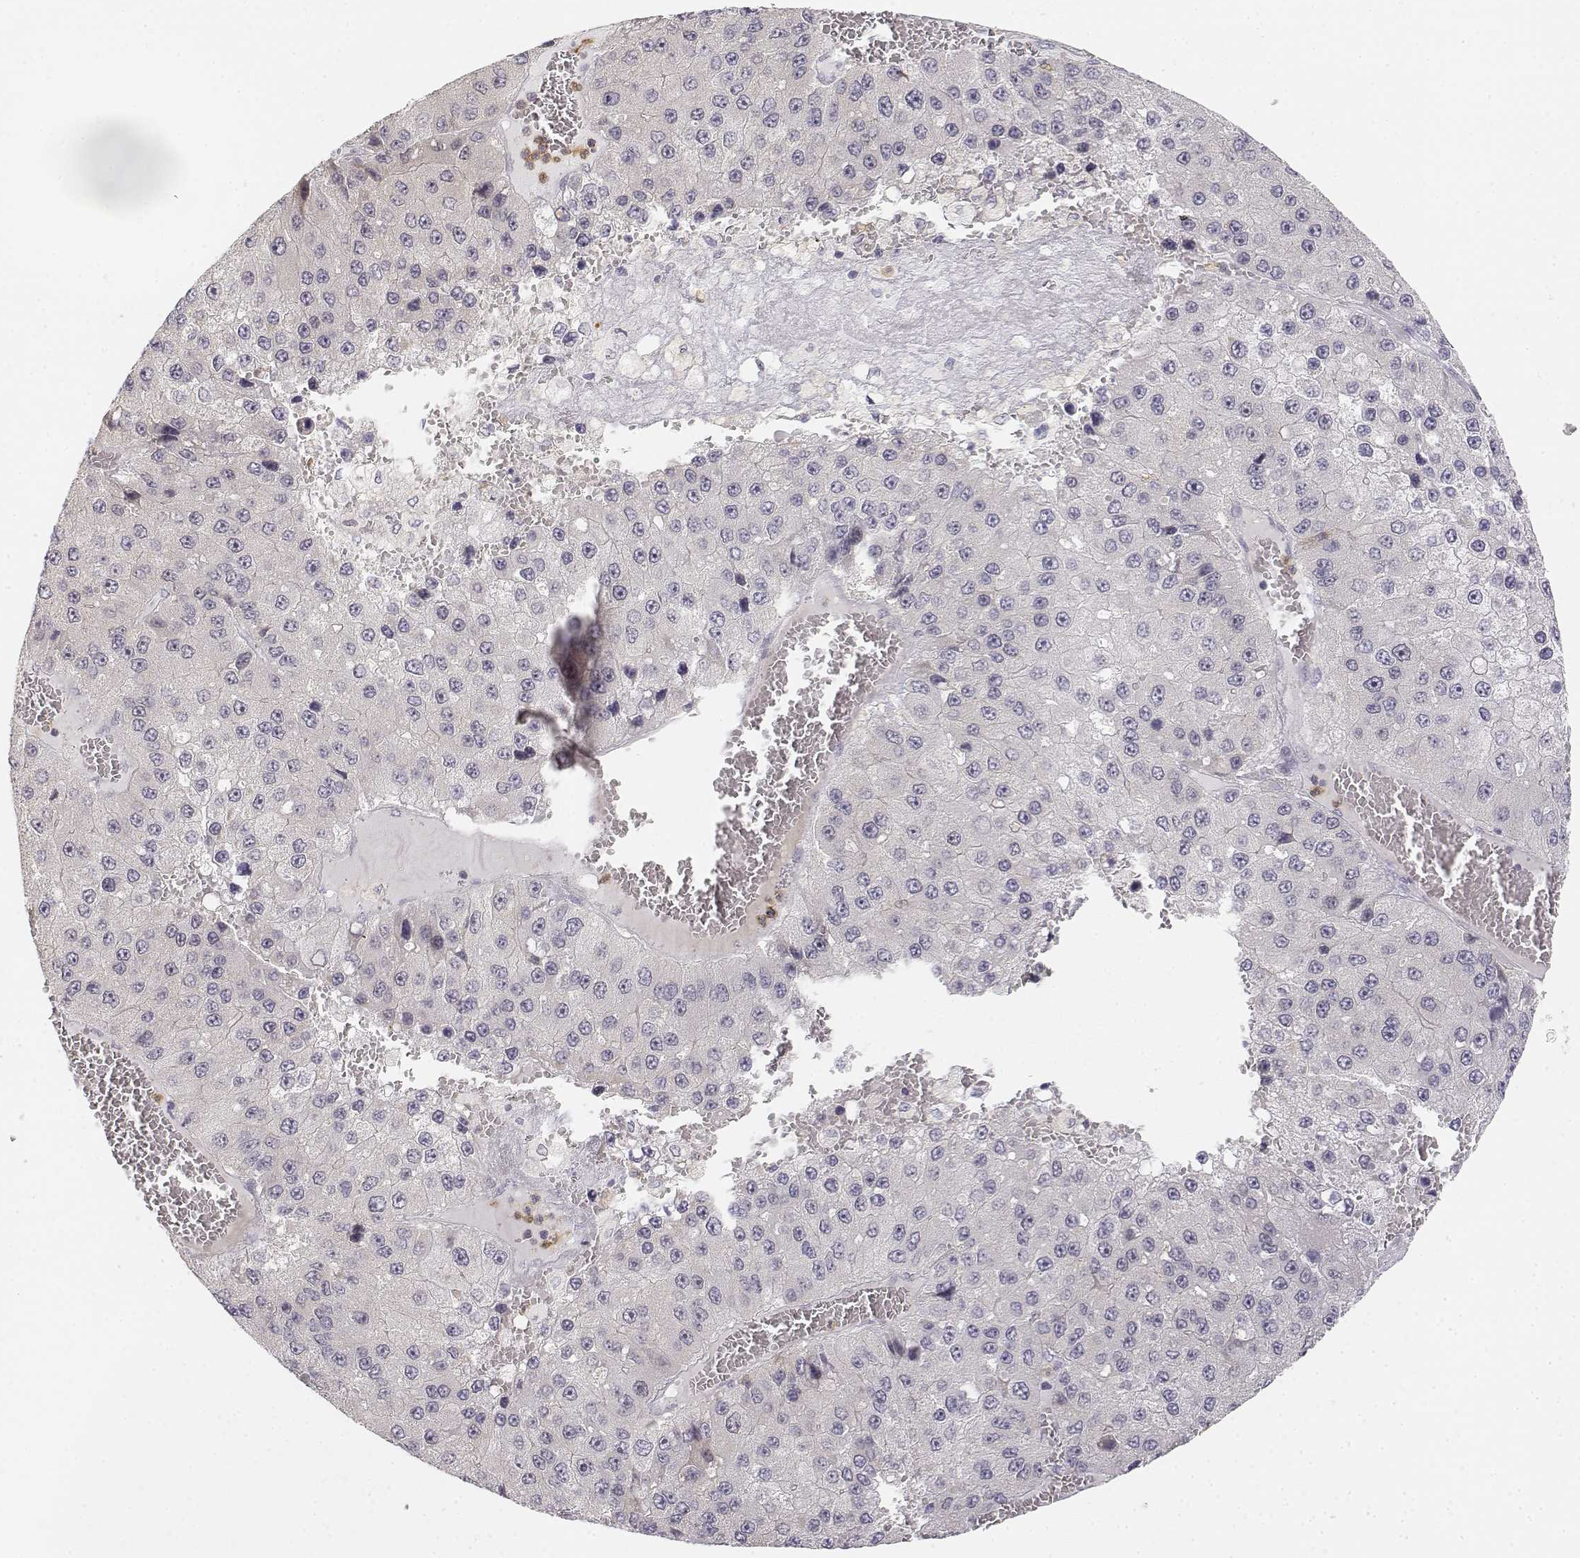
{"staining": {"intensity": "negative", "quantity": "none", "location": "none"}, "tissue": "liver cancer", "cell_type": "Tumor cells", "image_type": "cancer", "snomed": [{"axis": "morphology", "description": "Carcinoma, Hepatocellular, NOS"}, {"axis": "topography", "description": "Liver"}], "caption": "IHC photomicrograph of human liver cancer (hepatocellular carcinoma) stained for a protein (brown), which displays no expression in tumor cells.", "gene": "GLIPR1L2", "patient": {"sex": "female", "age": 73}}